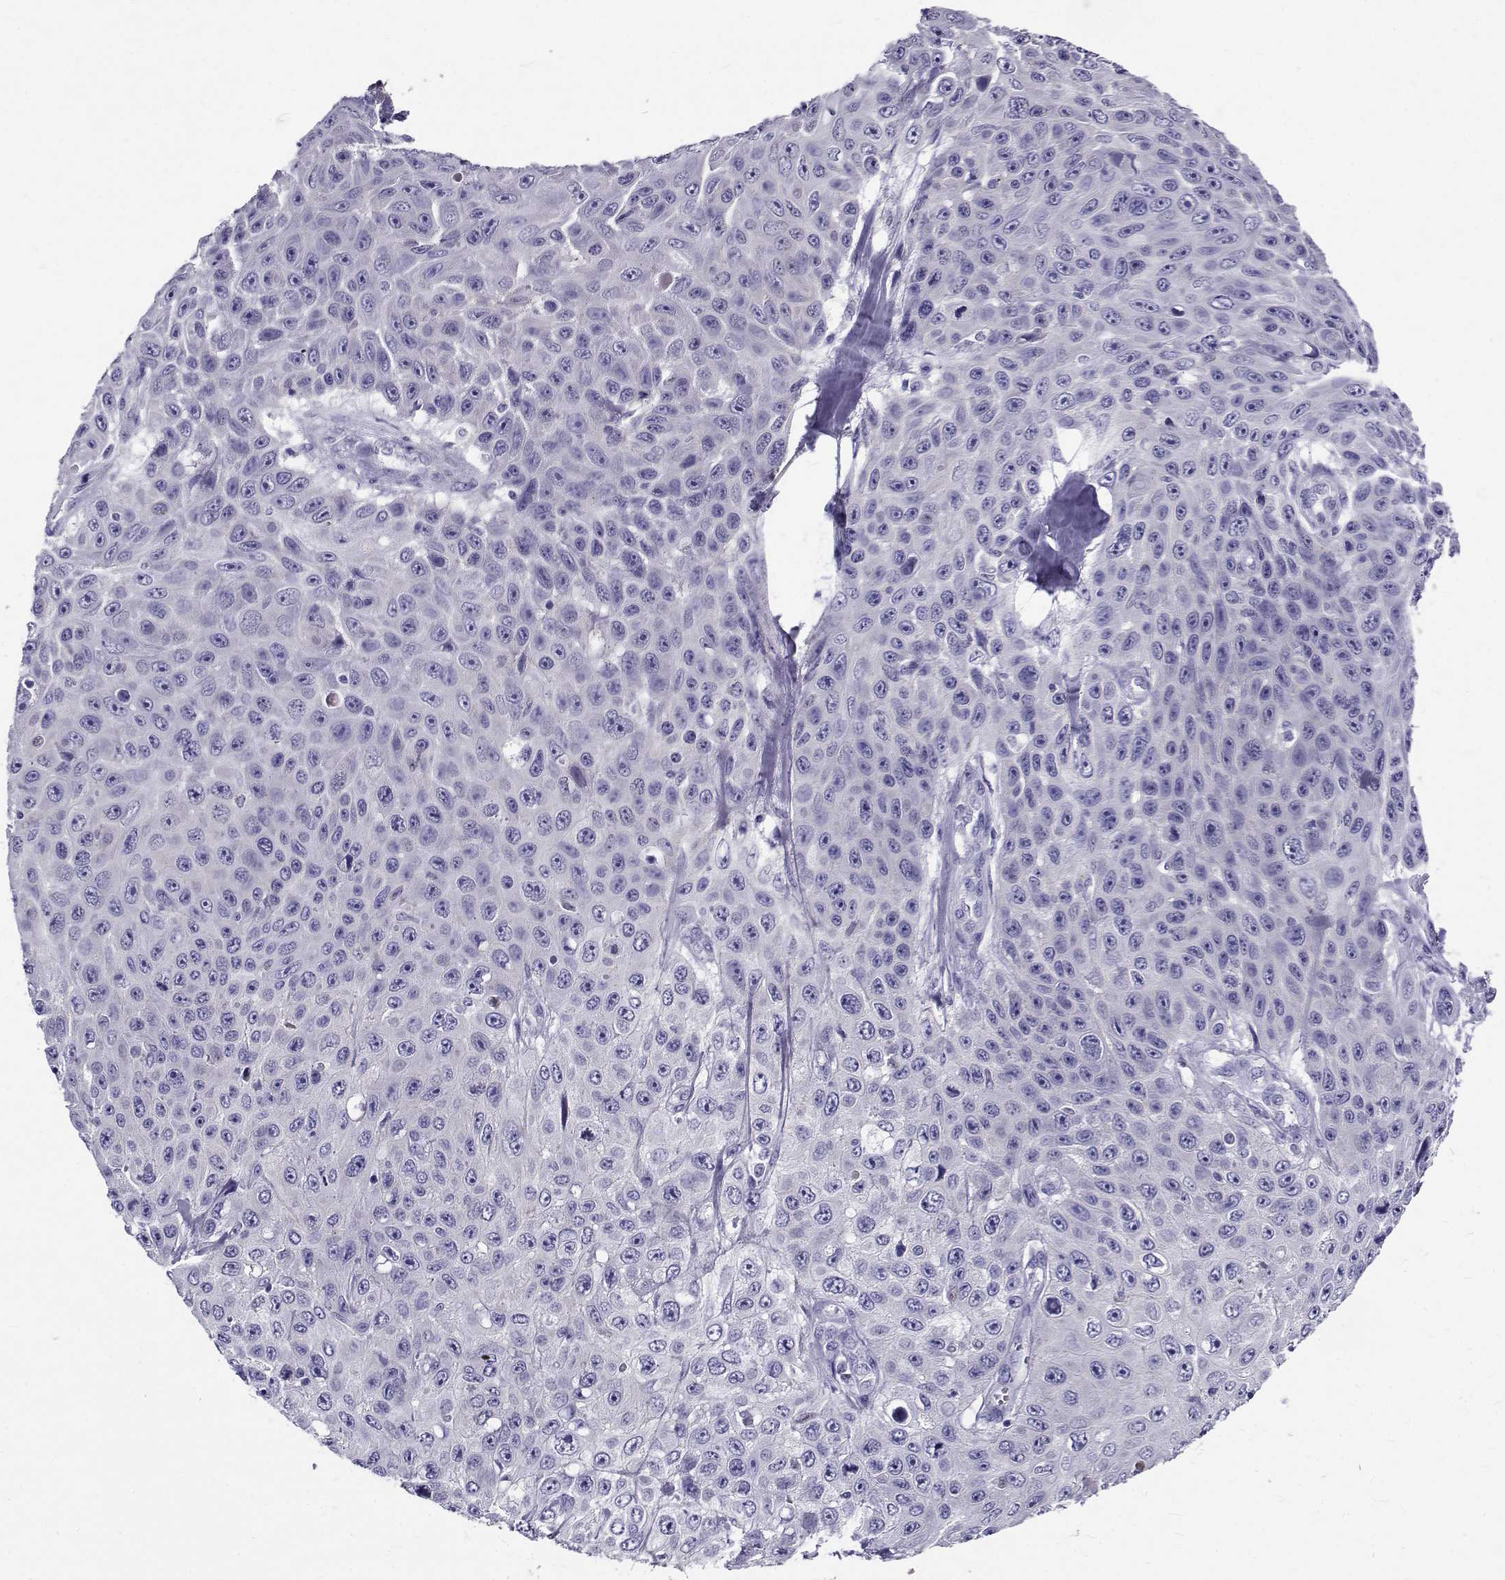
{"staining": {"intensity": "negative", "quantity": "none", "location": "none"}, "tissue": "skin cancer", "cell_type": "Tumor cells", "image_type": "cancer", "snomed": [{"axis": "morphology", "description": "Squamous cell carcinoma, NOS"}, {"axis": "topography", "description": "Skin"}], "caption": "Tumor cells are negative for brown protein staining in squamous cell carcinoma (skin).", "gene": "IGSF1", "patient": {"sex": "male", "age": 82}}